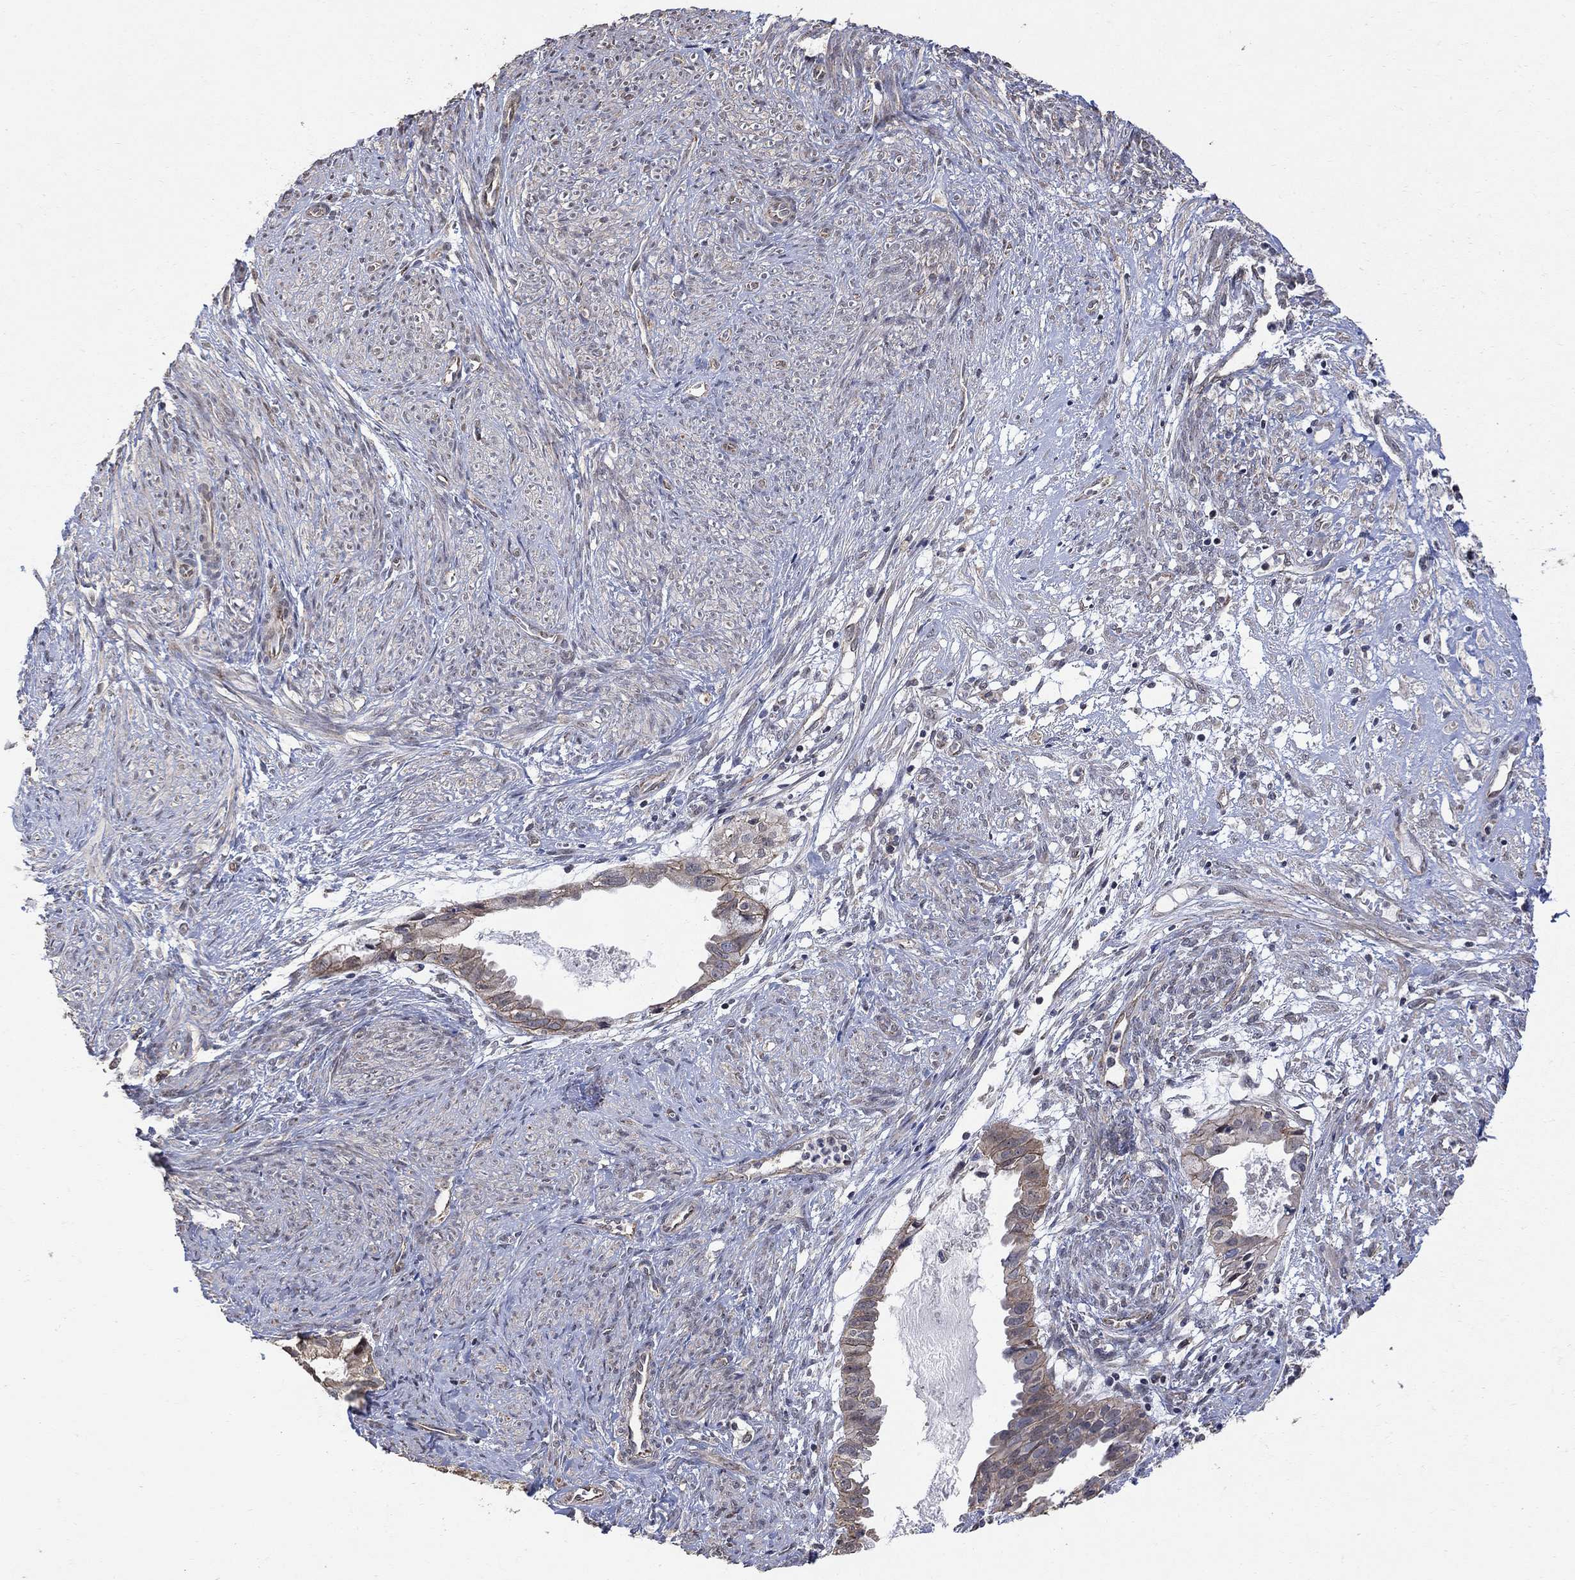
{"staining": {"intensity": "weak", "quantity": "<25%", "location": "cytoplasmic/membranous"}, "tissue": "endometrial cancer", "cell_type": "Tumor cells", "image_type": "cancer", "snomed": [{"axis": "morphology", "description": "Adenocarcinoma, NOS"}, {"axis": "topography", "description": "Endometrium"}], "caption": "Tumor cells are negative for protein expression in human endometrial cancer.", "gene": "ANKRA2", "patient": {"sex": "female", "age": 86}}